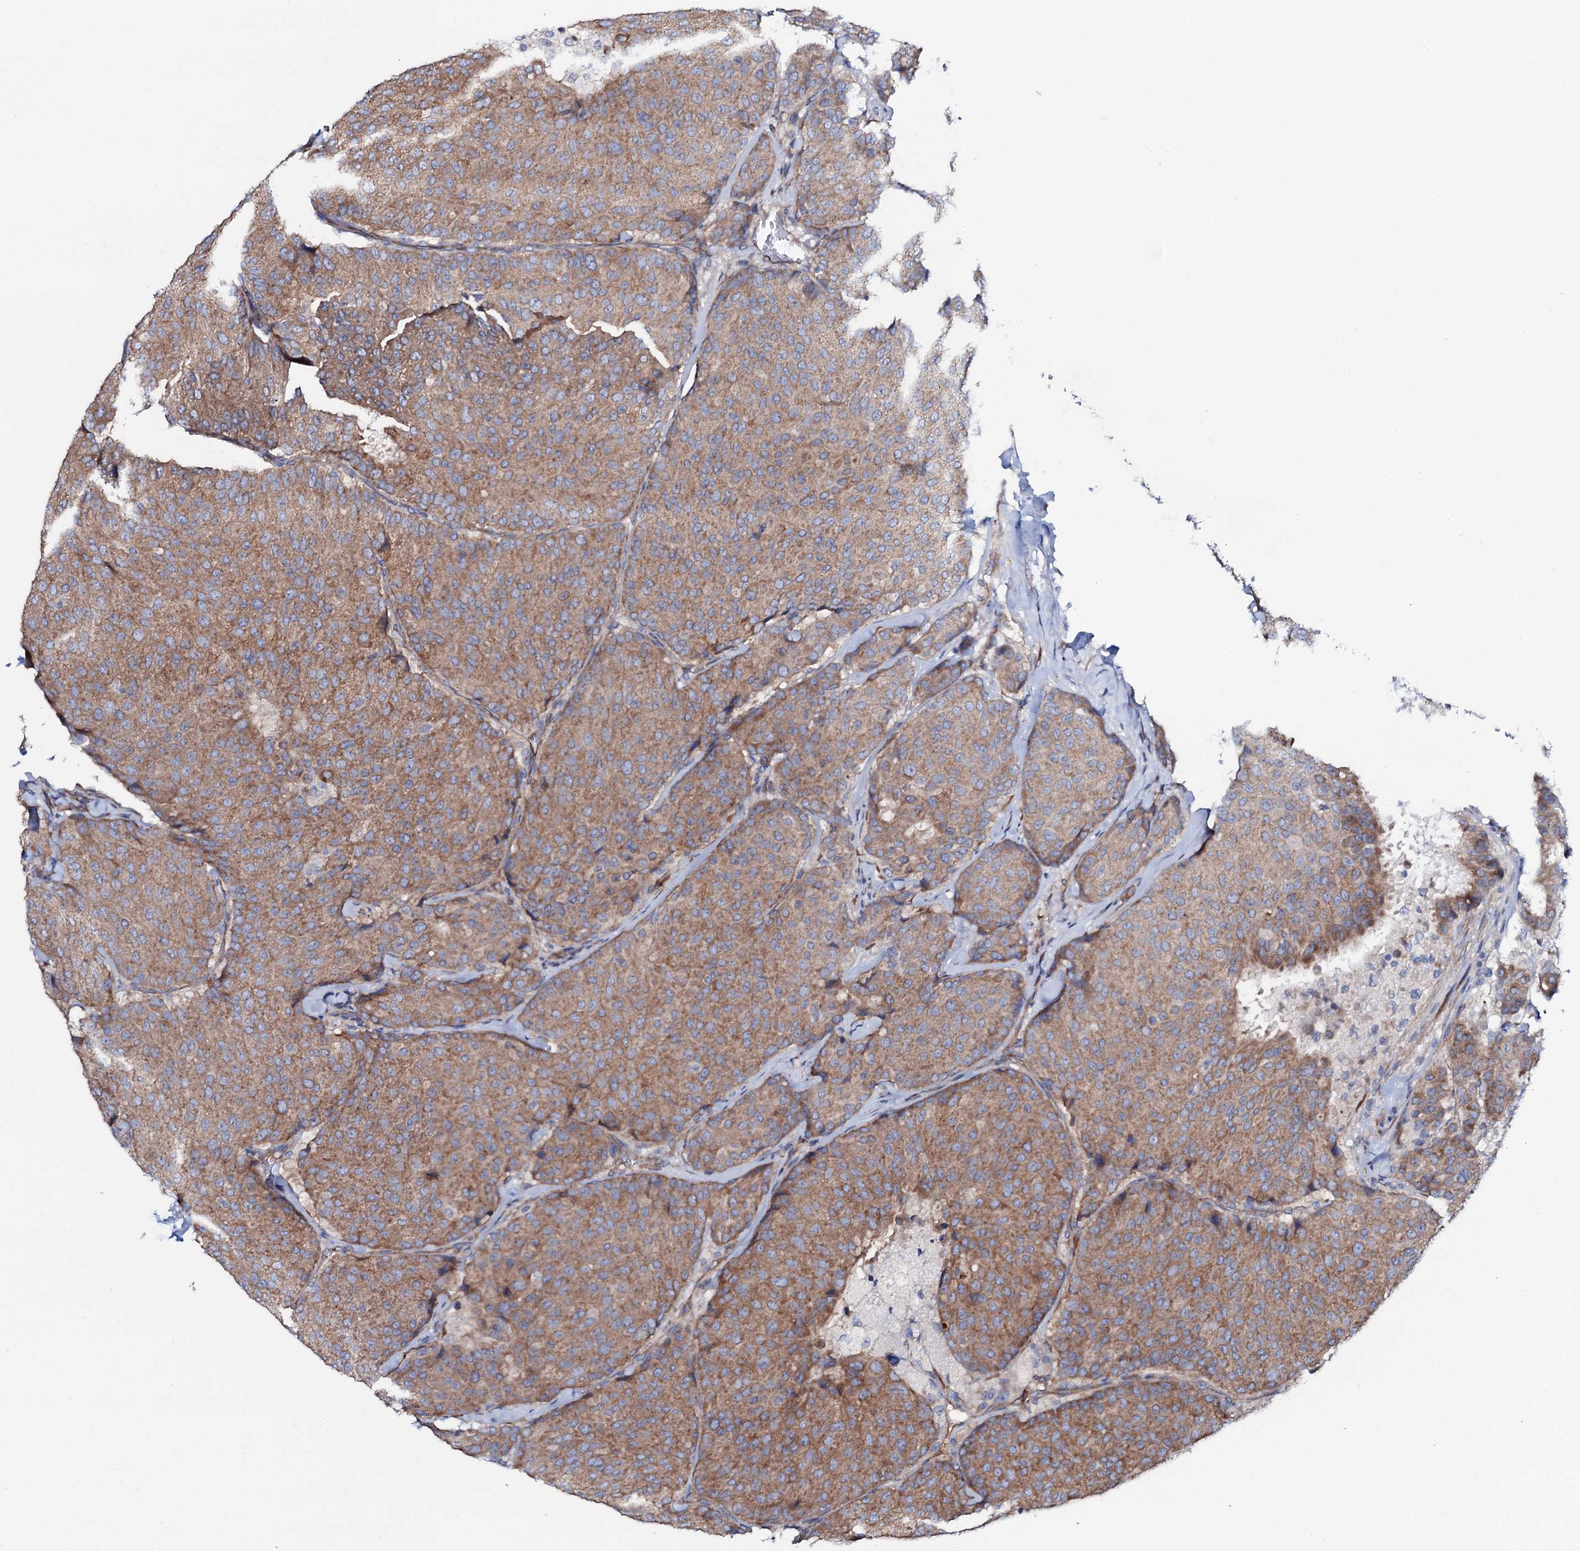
{"staining": {"intensity": "moderate", "quantity": ">75%", "location": "cytoplasmic/membranous"}, "tissue": "breast cancer", "cell_type": "Tumor cells", "image_type": "cancer", "snomed": [{"axis": "morphology", "description": "Duct carcinoma"}, {"axis": "topography", "description": "Breast"}], "caption": "Breast cancer (intraductal carcinoma) tissue demonstrates moderate cytoplasmic/membranous staining in about >75% of tumor cells The protein is shown in brown color, while the nuclei are stained blue.", "gene": "STARD13", "patient": {"sex": "female", "age": 75}}